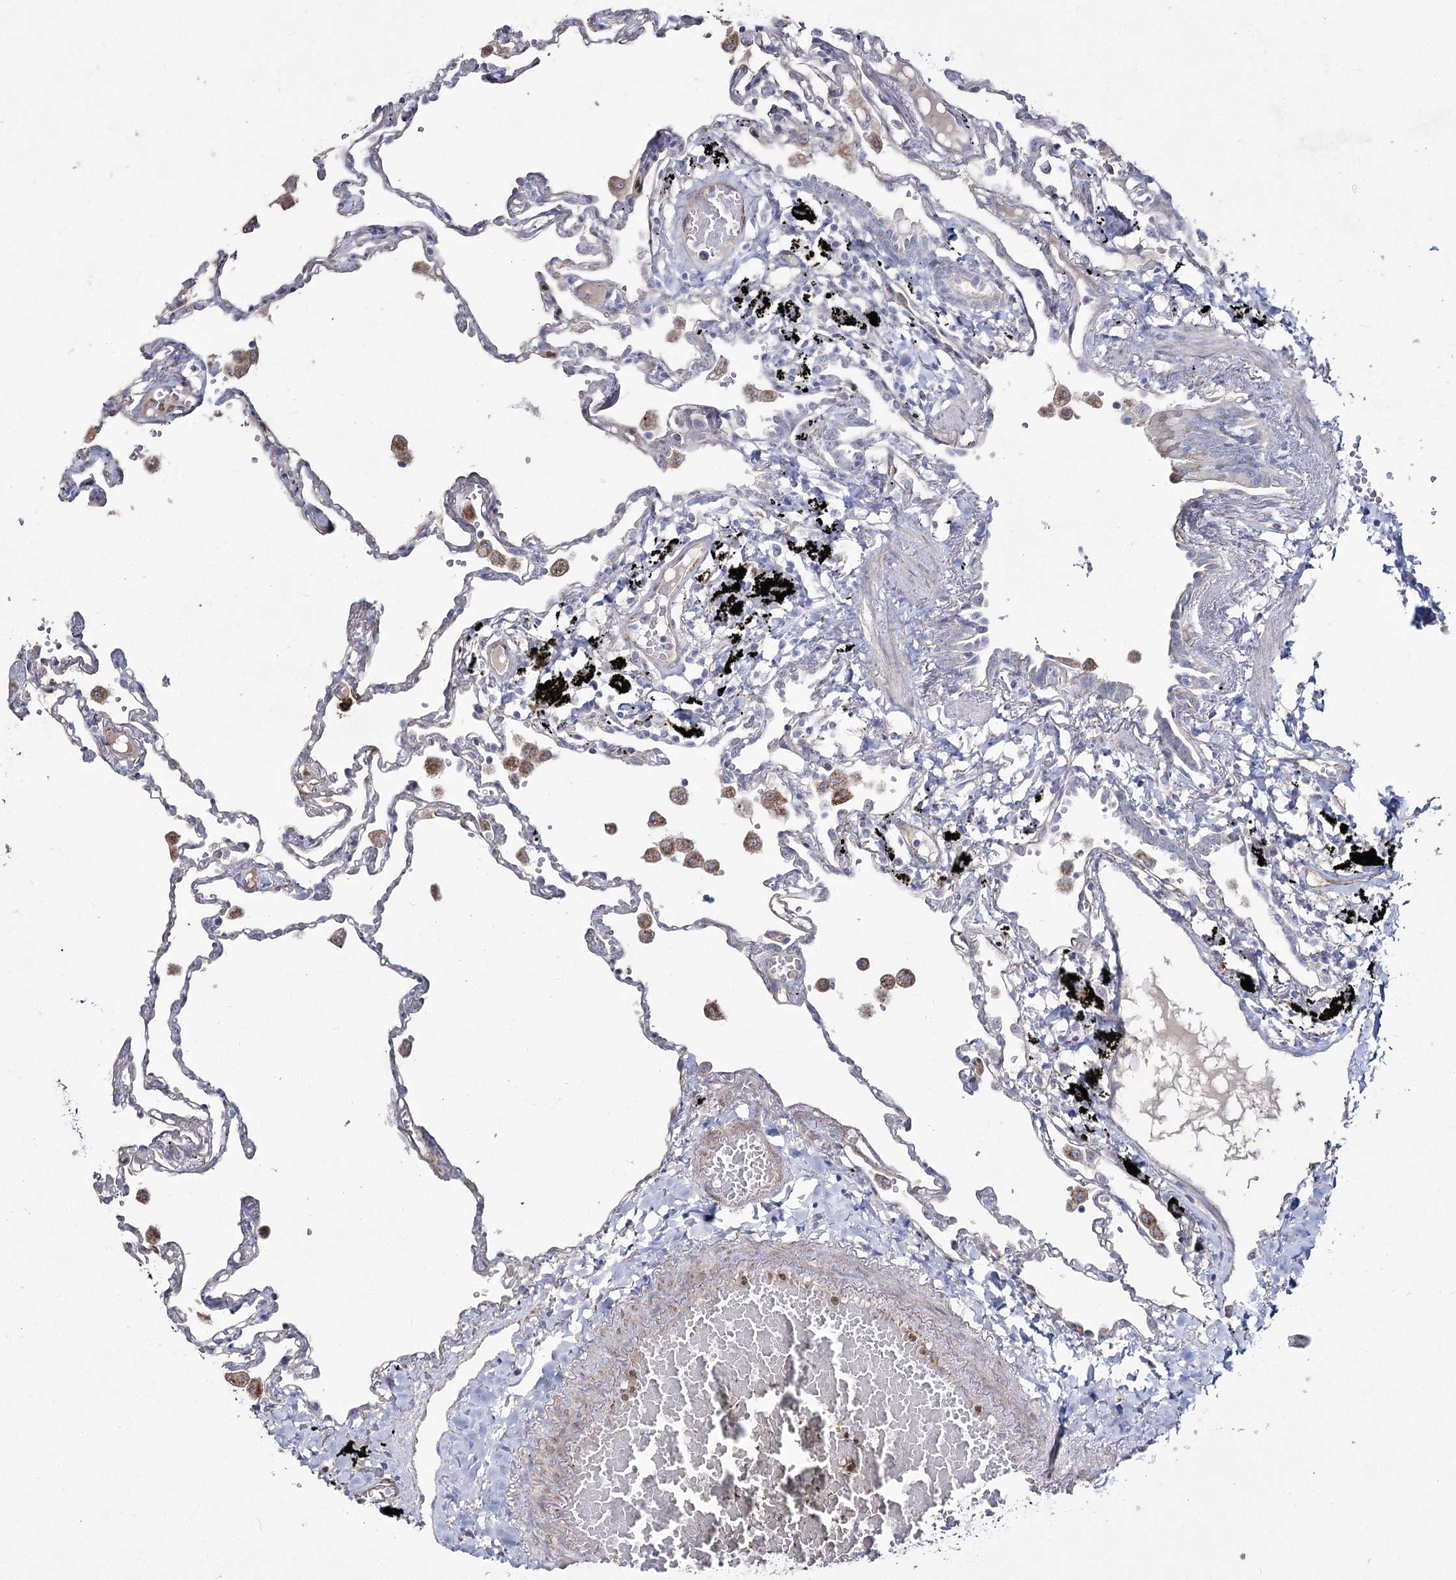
{"staining": {"intensity": "negative", "quantity": "none", "location": "none"}, "tissue": "lung", "cell_type": "Alveolar cells", "image_type": "normal", "snomed": [{"axis": "morphology", "description": "Normal tissue, NOS"}, {"axis": "topography", "description": "Lung"}], "caption": "An immunohistochemistry (IHC) photomicrograph of benign lung is shown. There is no staining in alveolar cells of lung.", "gene": "ME3", "patient": {"sex": "female", "age": 67}}